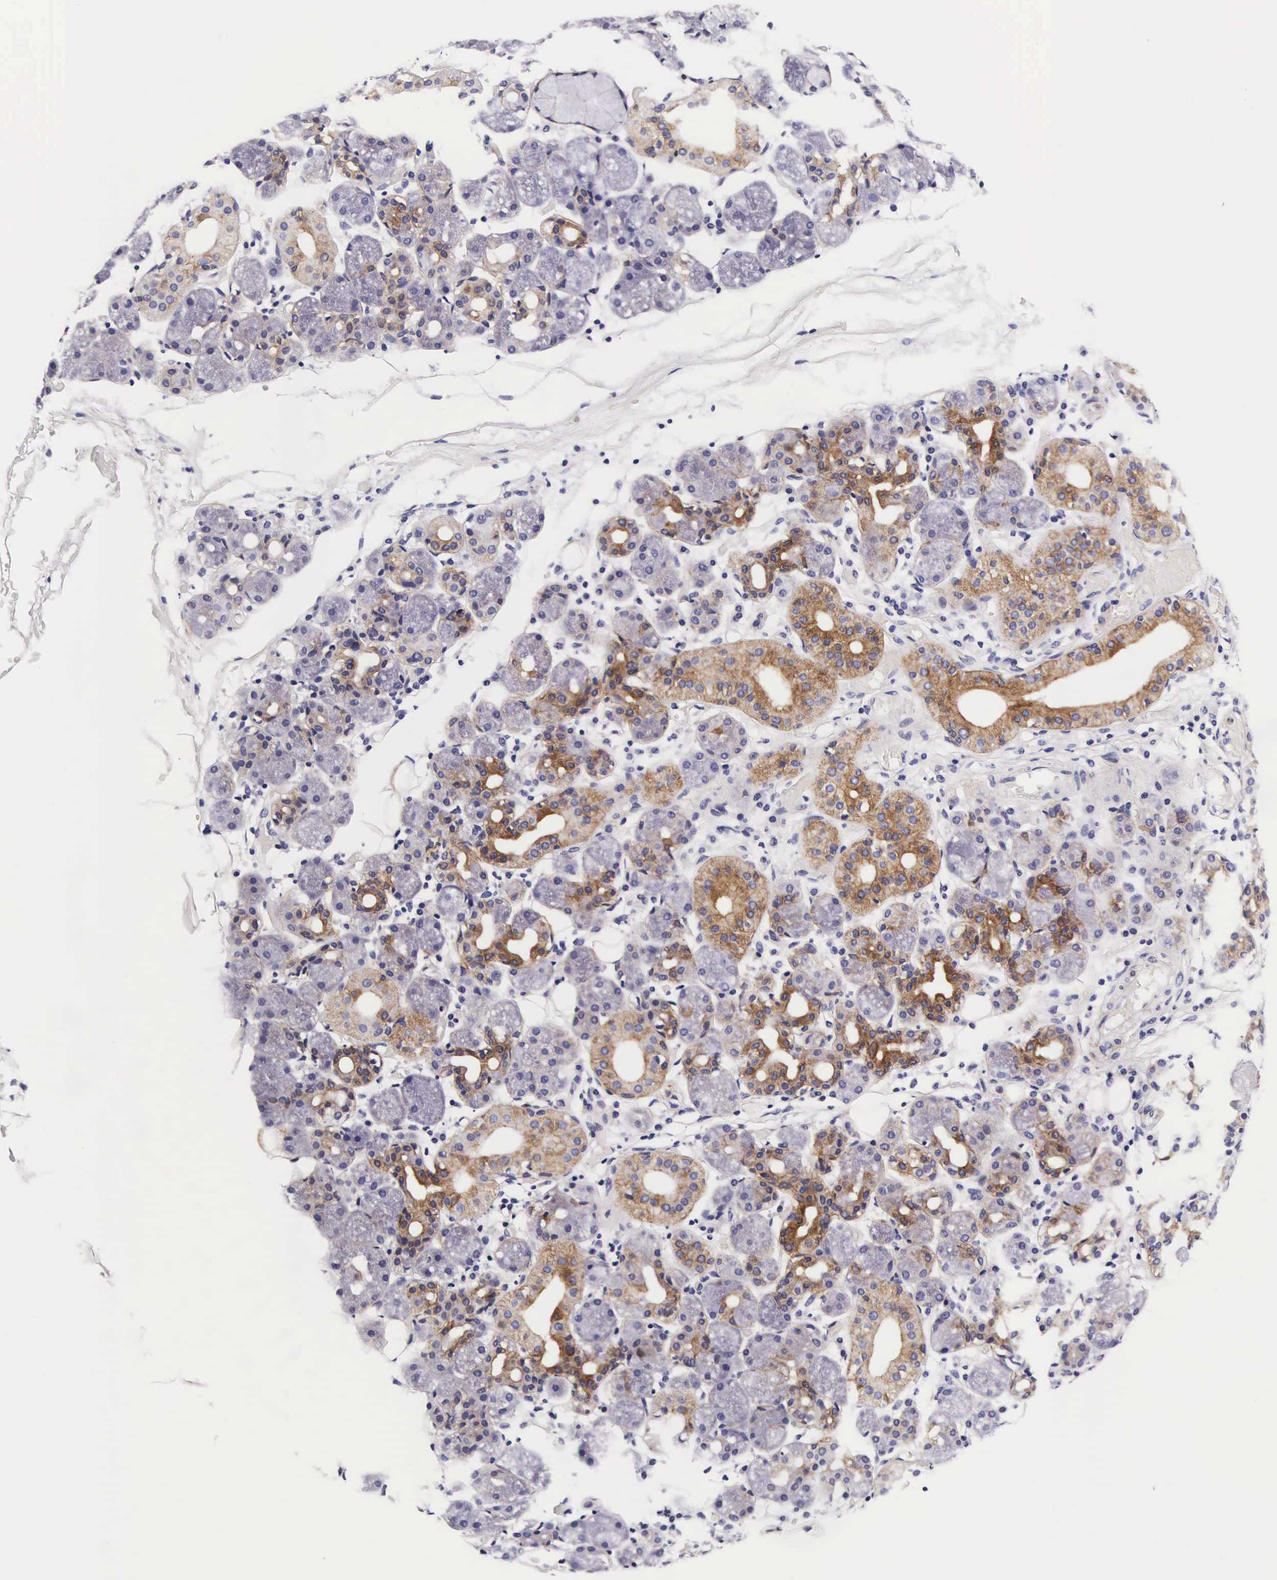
{"staining": {"intensity": "moderate", "quantity": "25%-75%", "location": "cytoplasmic/membranous"}, "tissue": "salivary gland", "cell_type": "Glandular cells", "image_type": "normal", "snomed": [{"axis": "morphology", "description": "Normal tissue, NOS"}, {"axis": "topography", "description": "Salivary gland"}, {"axis": "topography", "description": "Peripheral nerve tissue"}], "caption": "Protein expression analysis of normal human salivary gland reveals moderate cytoplasmic/membranous staining in about 25%-75% of glandular cells.", "gene": "UPRT", "patient": {"sex": "male", "age": 62}}